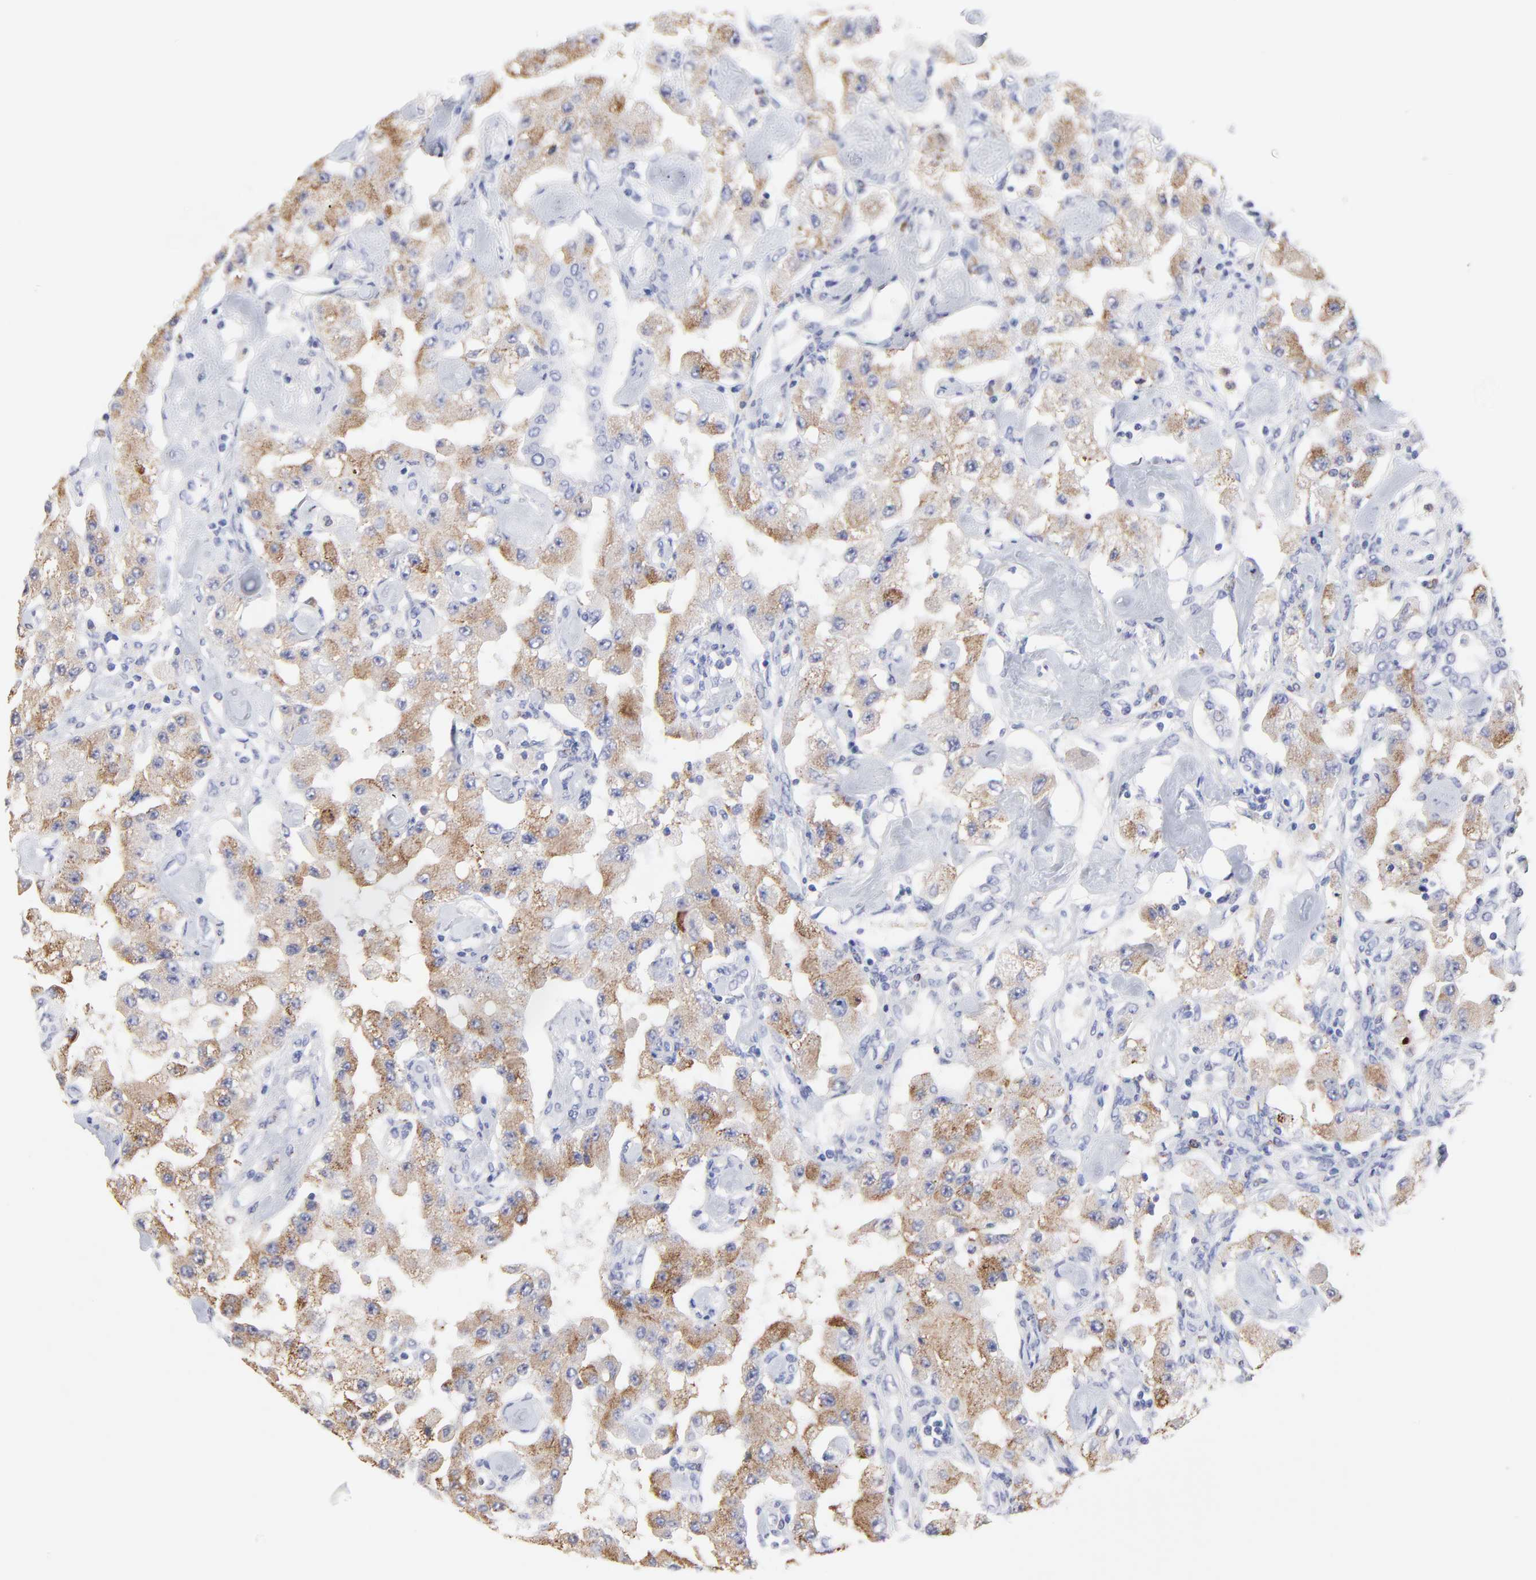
{"staining": {"intensity": "moderate", "quantity": ">75%", "location": "cytoplasmic/membranous"}, "tissue": "carcinoid", "cell_type": "Tumor cells", "image_type": "cancer", "snomed": [{"axis": "morphology", "description": "Carcinoid, malignant, NOS"}, {"axis": "topography", "description": "Pancreas"}], "caption": "Immunohistochemical staining of carcinoid (malignant) exhibits moderate cytoplasmic/membranous protein positivity in approximately >75% of tumor cells. (Brightfield microscopy of DAB IHC at high magnification).", "gene": "SMARCA1", "patient": {"sex": "male", "age": 41}}